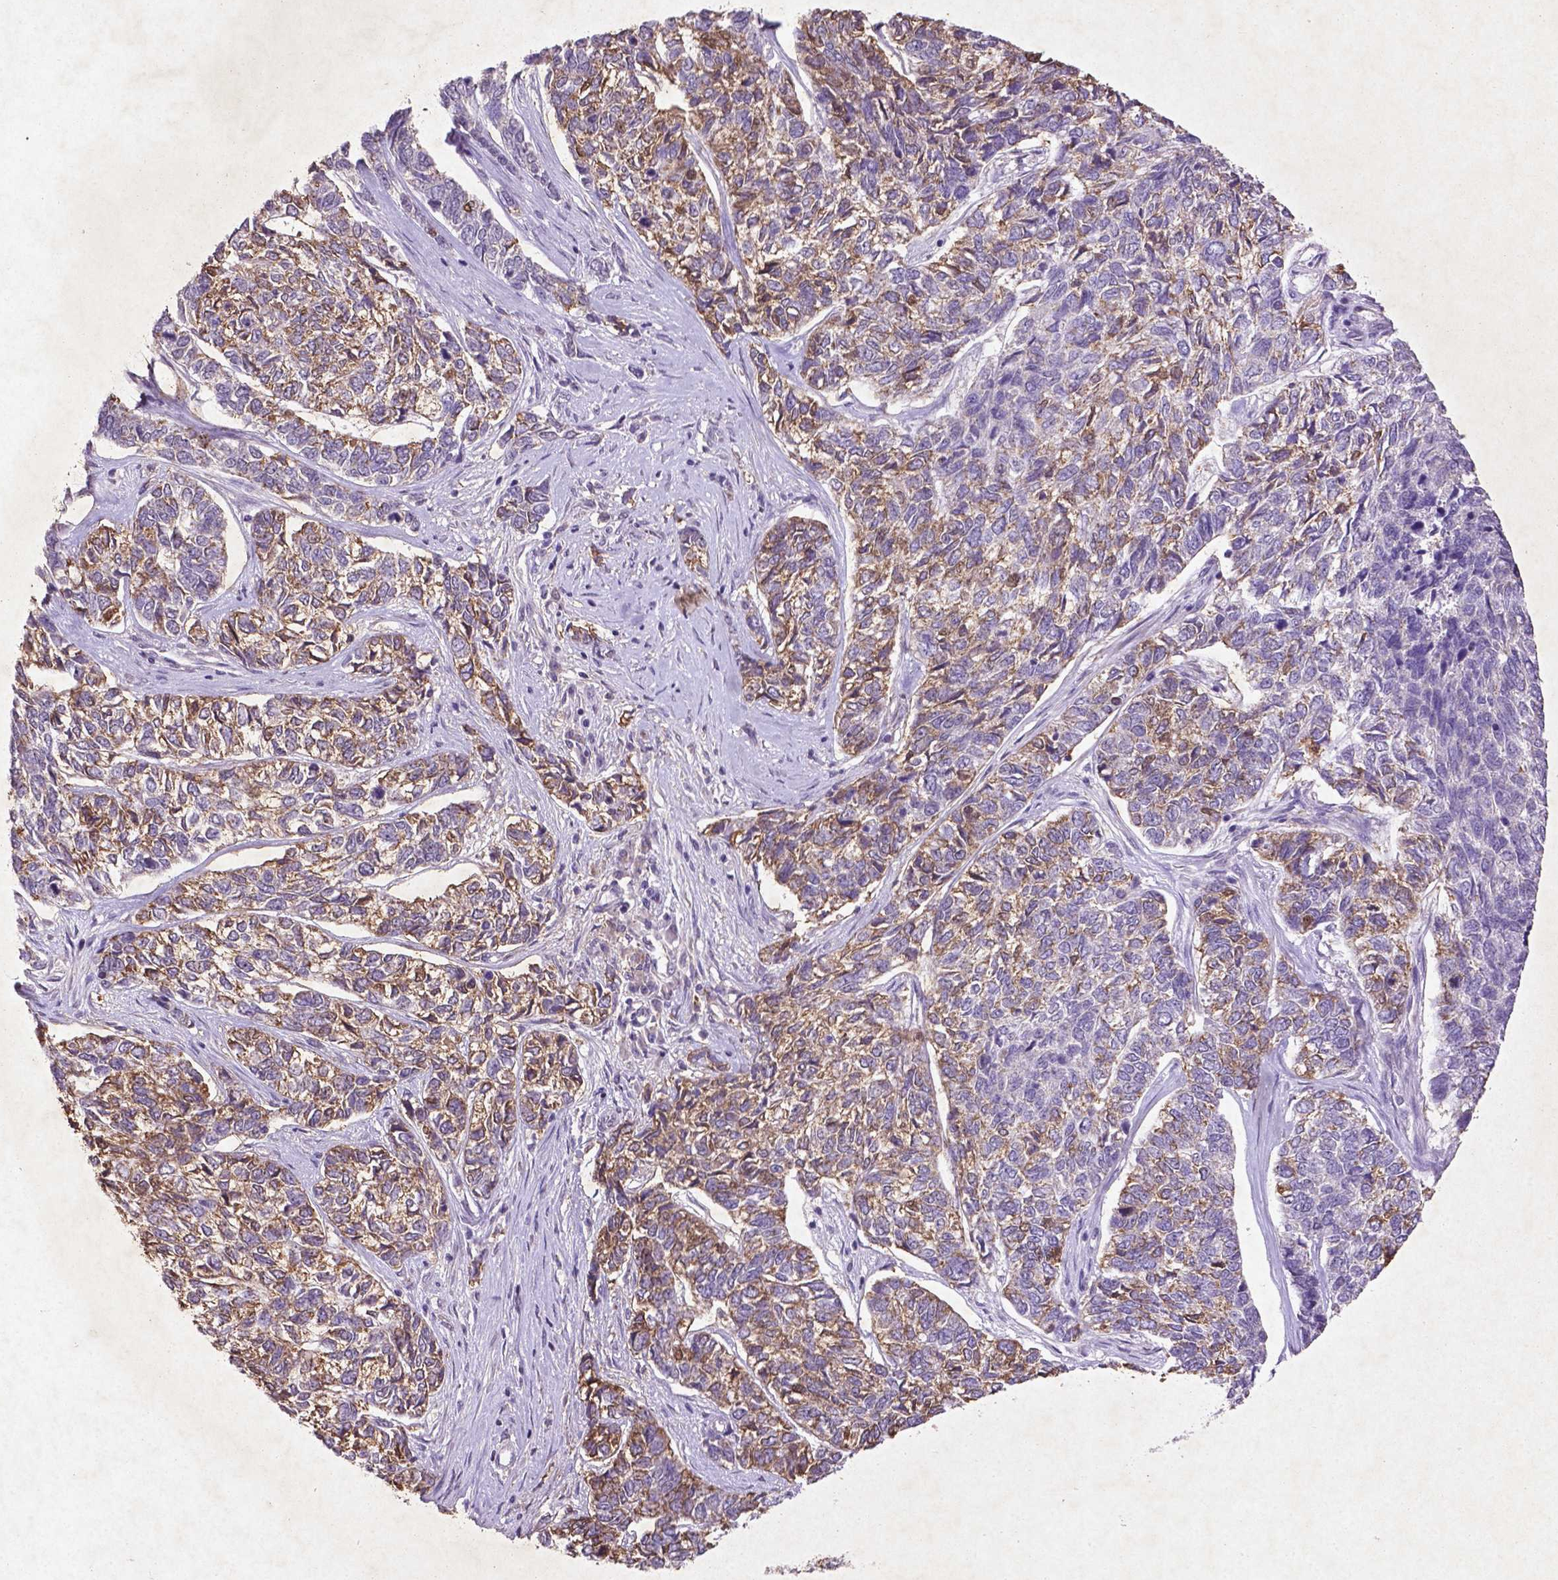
{"staining": {"intensity": "moderate", "quantity": "25%-75%", "location": "cytoplasmic/membranous"}, "tissue": "skin cancer", "cell_type": "Tumor cells", "image_type": "cancer", "snomed": [{"axis": "morphology", "description": "Basal cell carcinoma"}, {"axis": "topography", "description": "Skin"}], "caption": "Immunohistochemistry (IHC) micrograph of skin cancer (basal cell carcinoma) stained for a protein (brown), which reveals medium levels of moderate cytoplasmic/membranous staining in approximately 25%-75% of tumor cells.", "gene": "MTOR", "patient": {"sex": "female", "age": 65}}